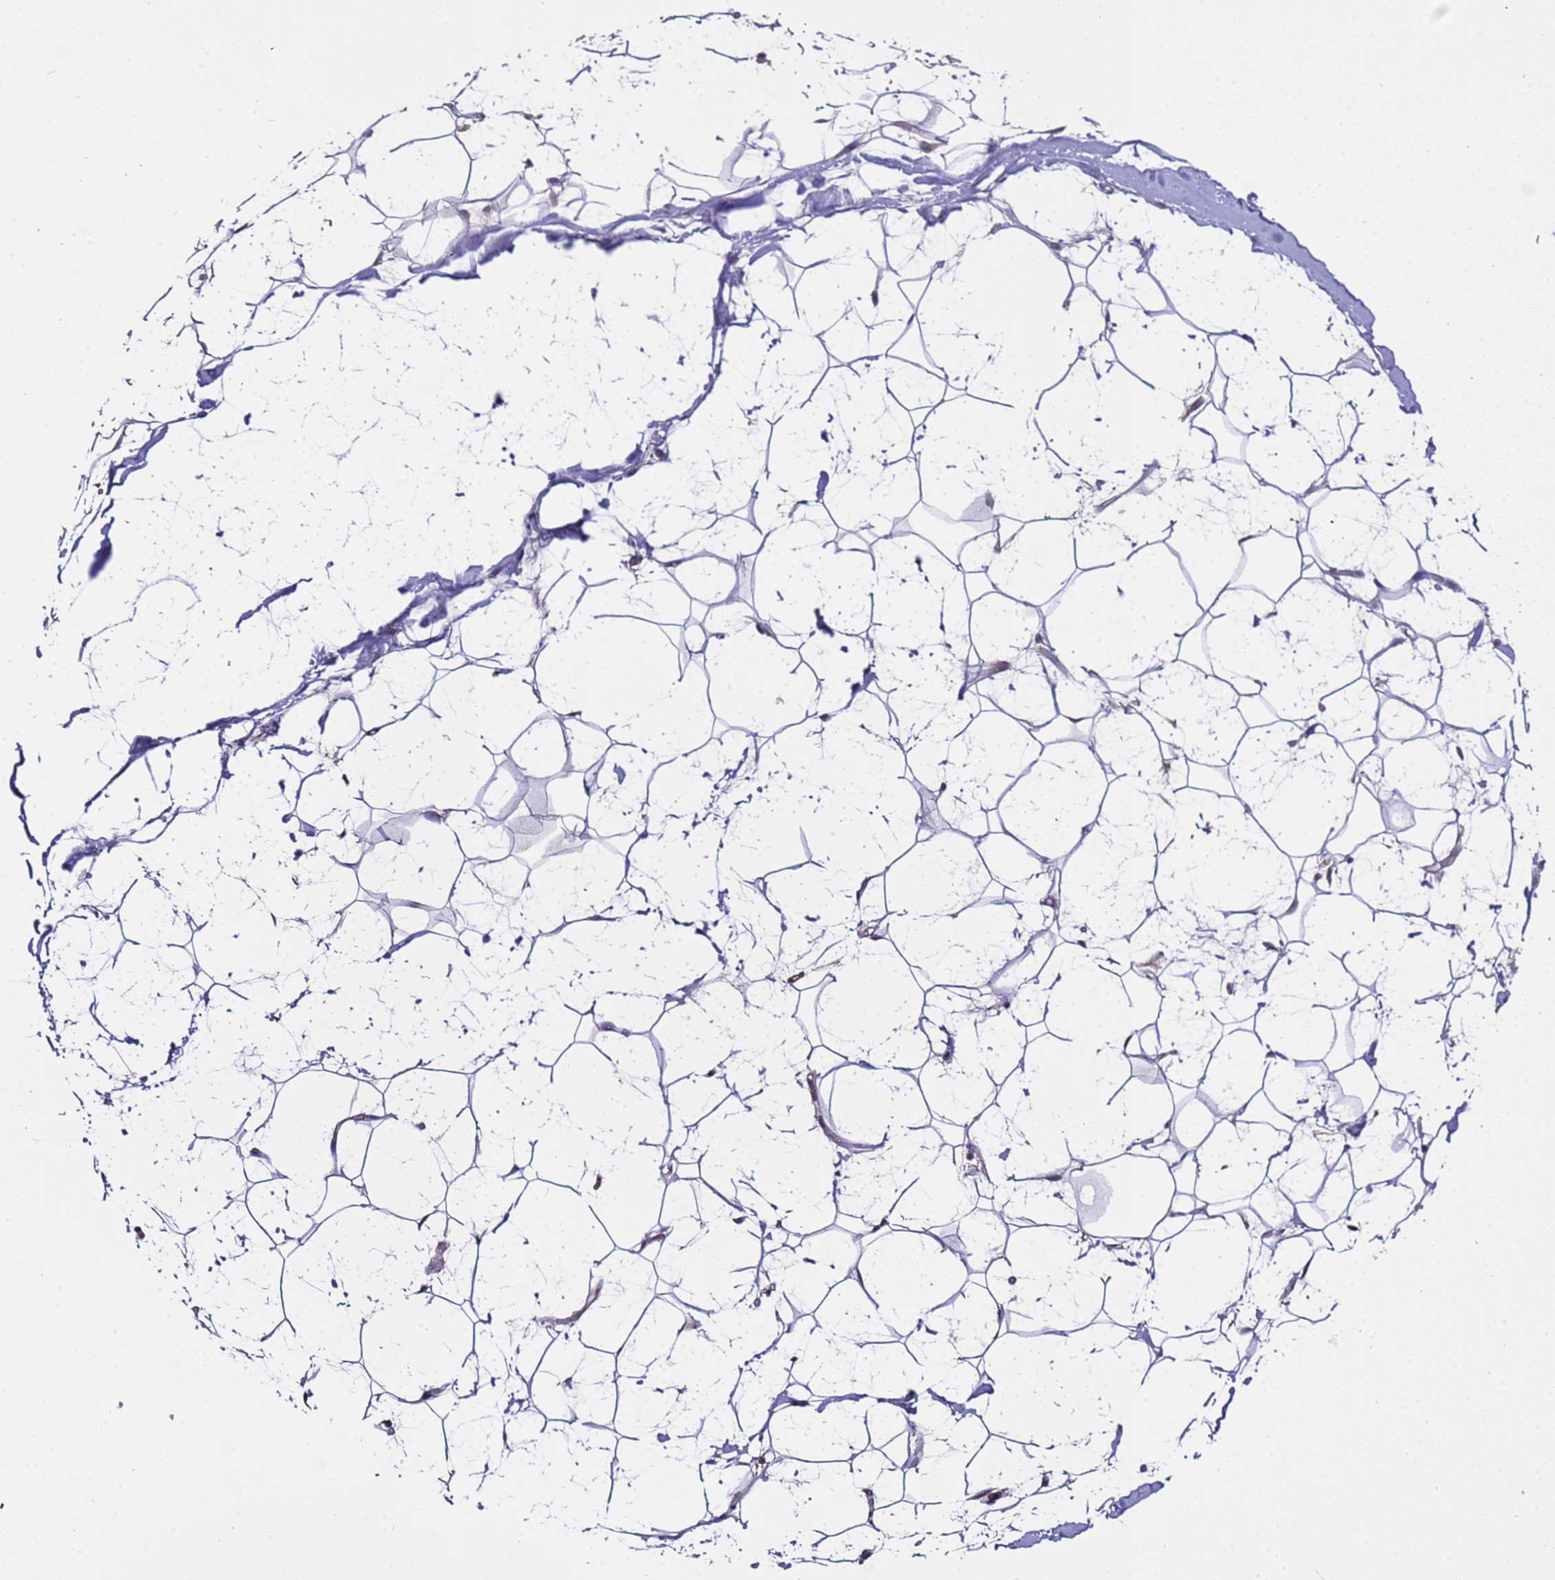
{"staining": {"intensity": "negative", "quantity": "none", "location": "none"}, "tissue": "adipose tissue", "cell_type": "Adipocytes", "image_type": "normal", "snomed": [{"axis": "morphology", "description": "Normal tissue, NOS"}, {"axis": "topography", "description": "Breast"}], "caption": "The histopathology image exhibits no significant staining in adipocytes of adipose tissue.", "gene": "ZNF248", "patient": {"sex": "female", "age": 26}}